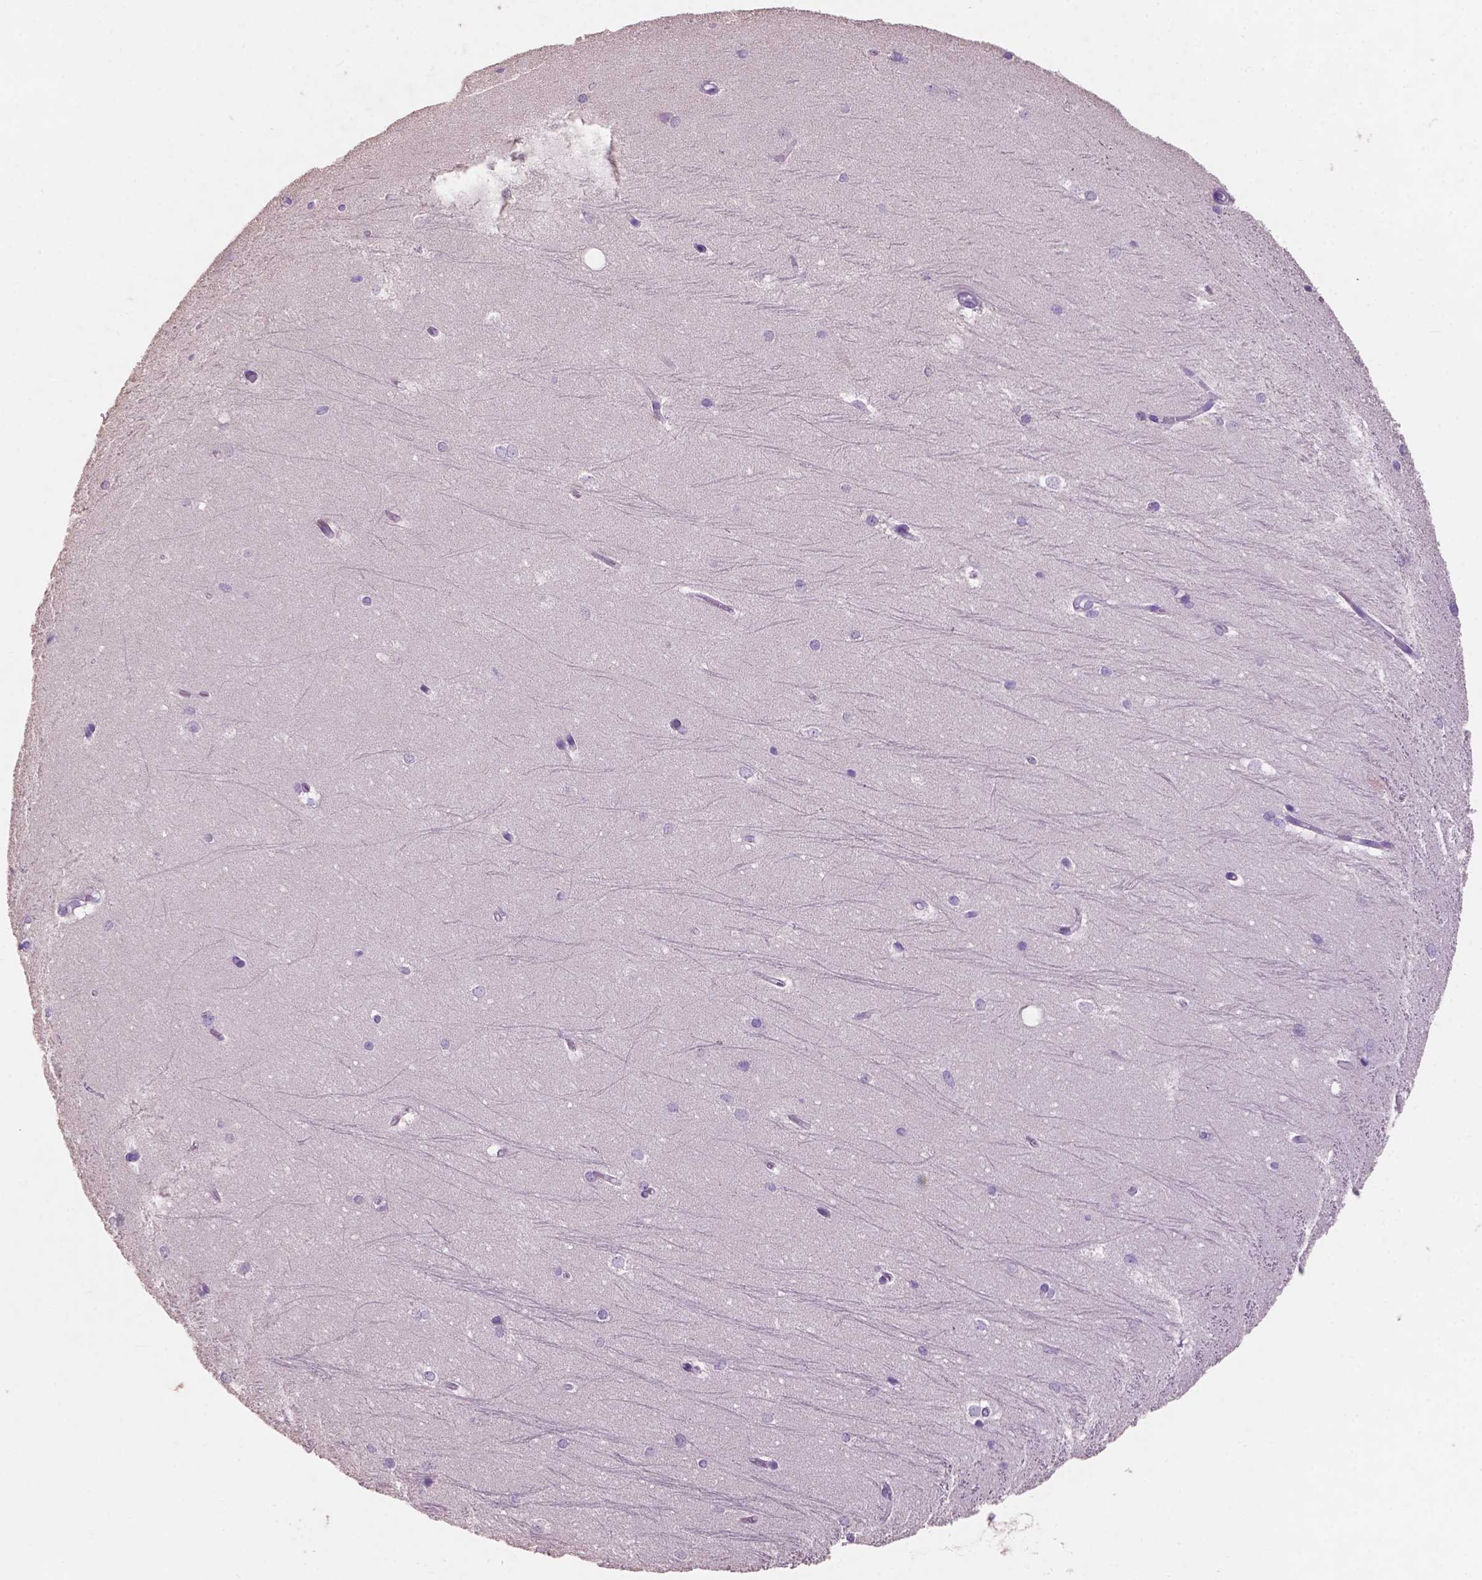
{"staining": {"intensity": "negative", "quantity": "none", "location": "none"}, "tissue": "hippocampus", "cell_type": "Glial cells", "image_type": "normal", "snomed": [{"axis": "morphology", "description": "Normal tissue, NOS"}, {"axis": "topography", "description": "Cerebral cortex"}, {"axis": "topography", "description": "Hippocampus"}], "caption": "IHC image of benign human hippocampus stained for a protein (brown), which reveals no positivity in glial cells.", "gene": "SBSN", "patient": {"sex": "female", "age": 19}}